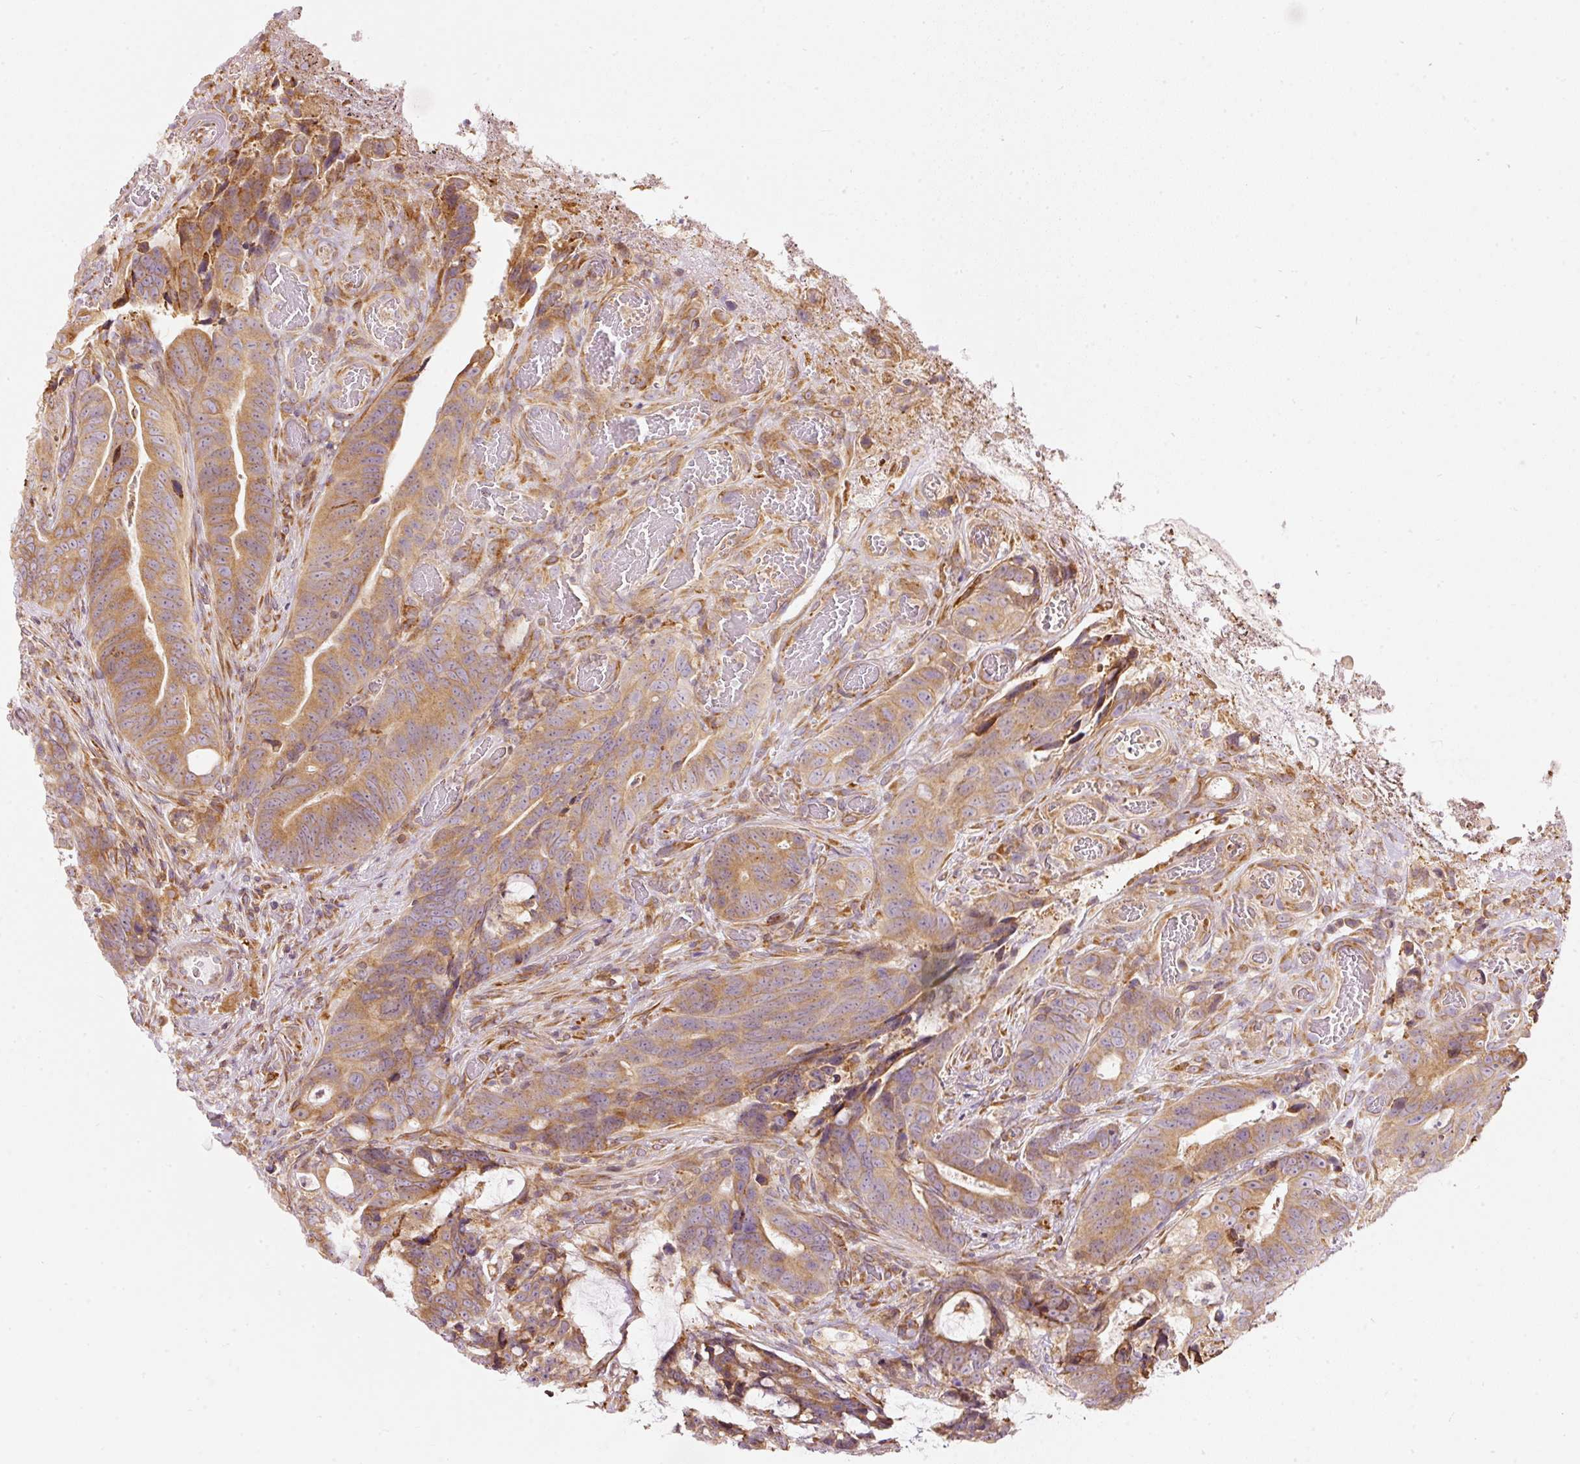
{"staining": {"intensity": "moderate", "quantity": ">75%", "location": "cytoplasmic/membranous"}, "tissue": "colorectal cancer", "cell_type": "Tumor cells", "image_type": "cancer", "snomed": [{"axis": "morphology", "description": "Adenocarcinoma, NOS"}, {"axis": "topography", "description": "Colon"}], "caption": "Immunohistochemistry (IHC) histopathology image of colorectal adenocarcinoma stained for a protein (brown), which demonstrates medium levels of moderate cytoplasmic/membranous staining in approximately >75% of tumor cells.", "gene": "SNAPC5", "patient": {"sex": "female", "age": 82}}